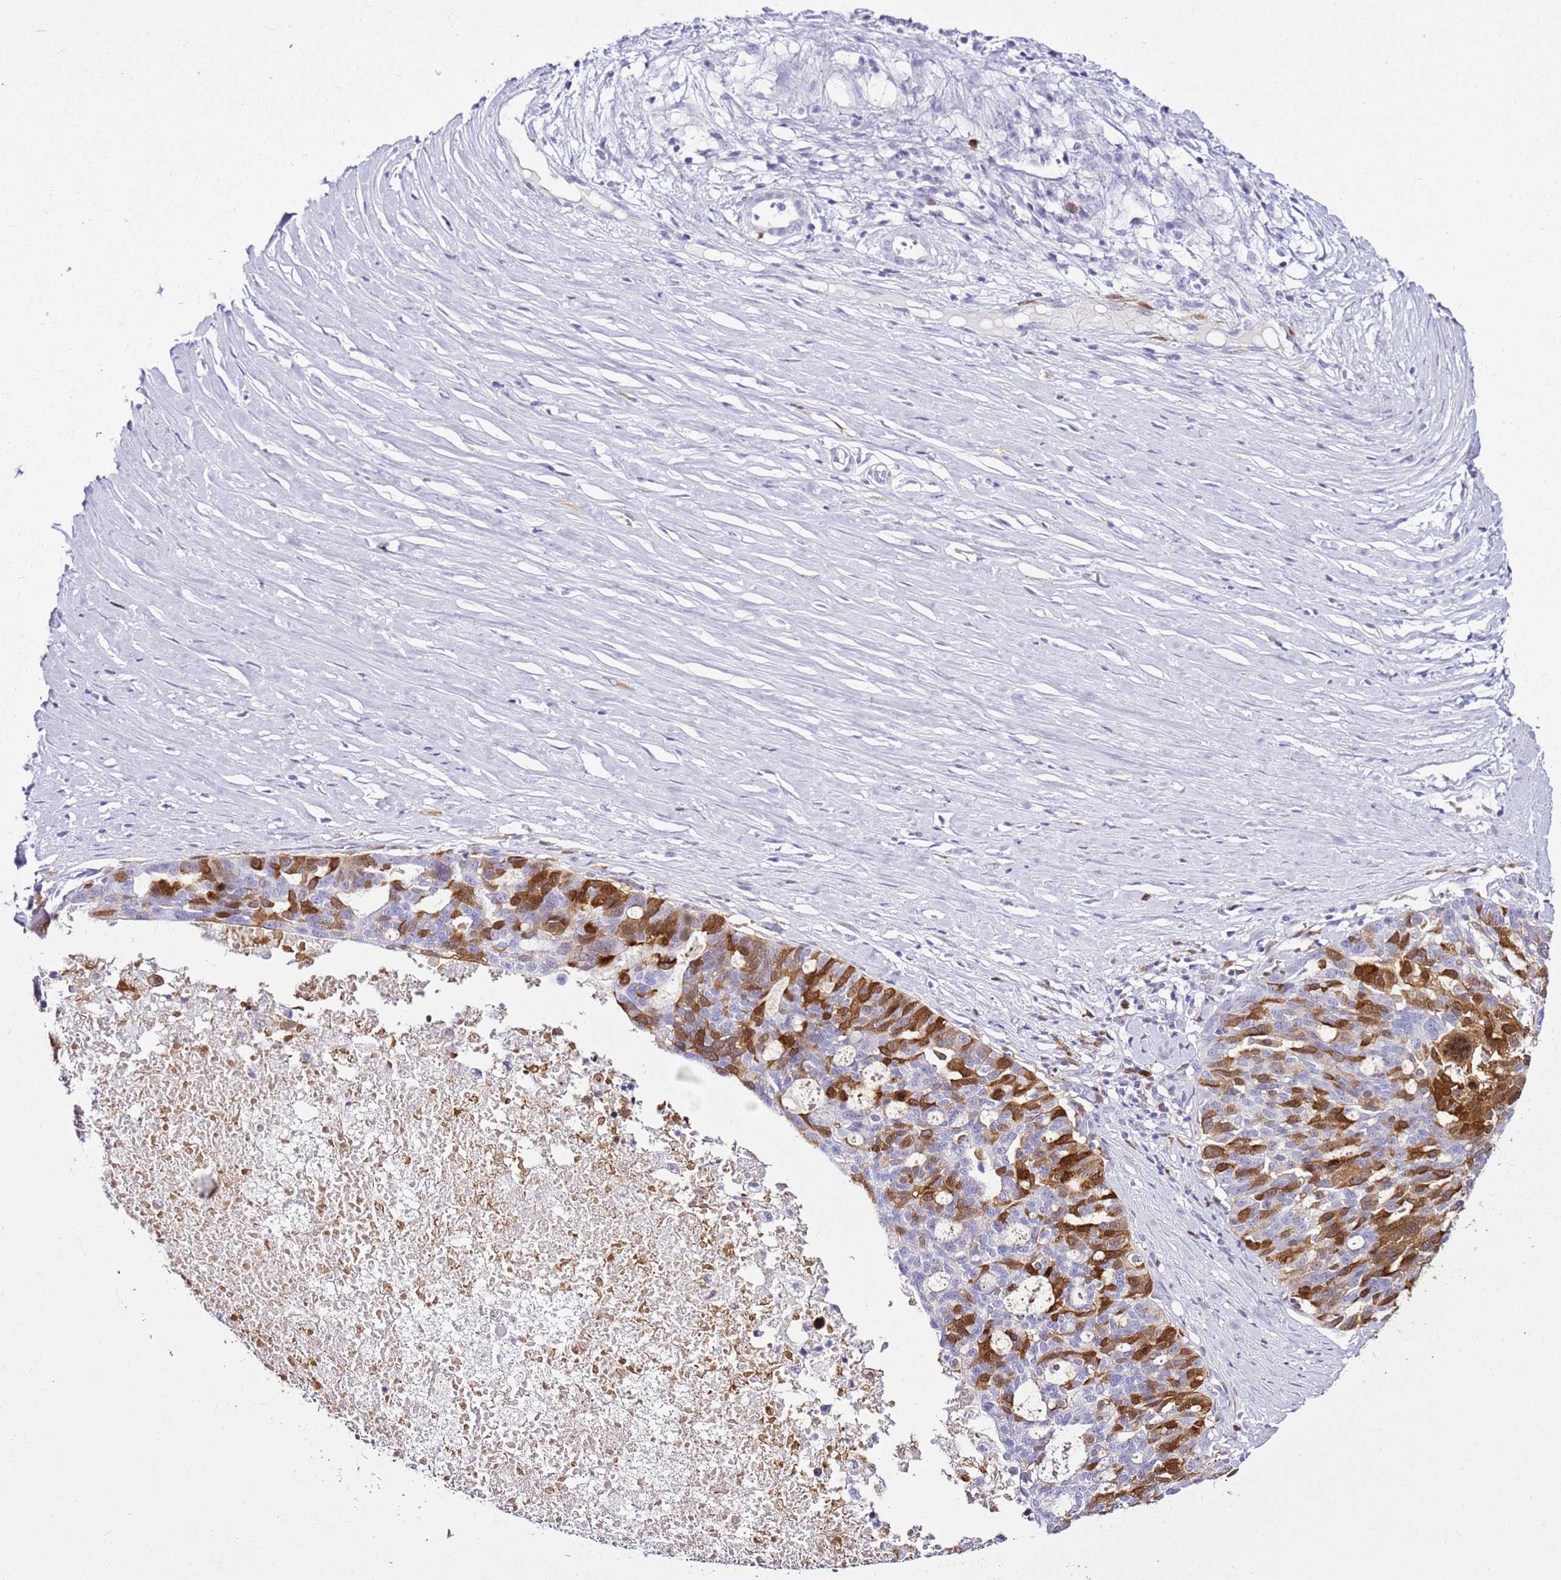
{"staining": {"intensity": "strong", "quantity": "25%-75%", "location": "cytoplasmic/membranous,nuclear"}, "tissue": "ovarian cancer", "cell_type": "Tumor cells", "image_type": "cancer", "snomed": [{"axis": "morphology", "description": "Cystadenocarcinoma, serous, NOS"}, {"axis": "topography", "description": "Ovary"}], "caption": "Immunohistochemistry of human ovarian cancer reveals high levels of strong cytoplasmic/membranous and nuclear positivity in about 25%-75% of tumor cells.", "gene": "SPC25", "patient": {"sex": "female", "age": 59}}